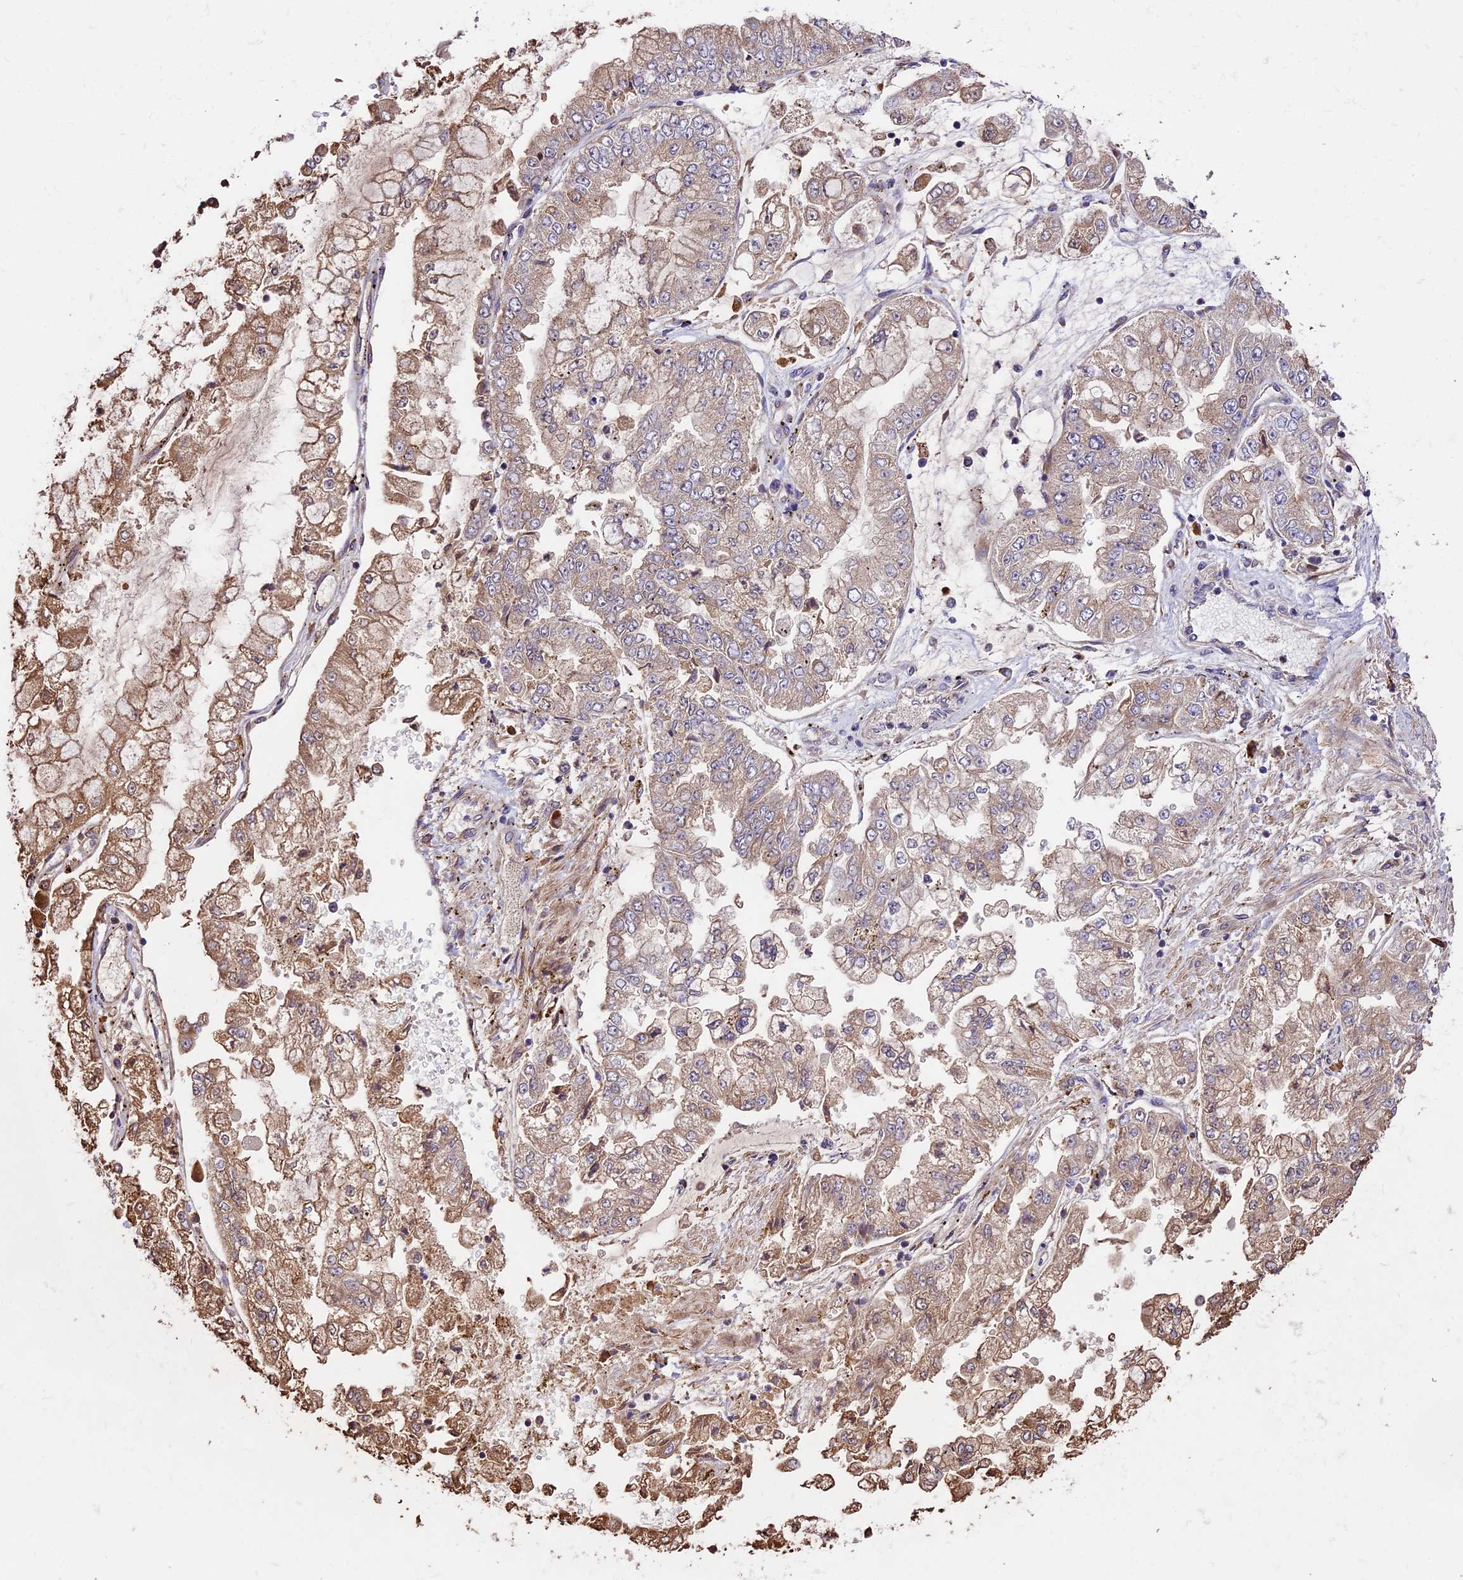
{"staining": {"intensity": "moderate", "quantity": "25%-75%", "location": "cytoplasmic/membranous"}, "tissue": "stomach cancer", "cell_type": "Tumor cells", "image_type": "cancer", "snomed": [{"axis": "morphology", "description": "Adenocarcinoma, NOS"}, {"axis": "topography", "description": "Stomach"}], "caption": "Protein expression analysis of human adenocarcinoma (stomach) reveals moderate cytoplasmic/membranous positivity in about 25%-75% of tumor cells. The protein of interest is stained brown, and the nuclei are stained in blue (DAB (3,3'-diaminobenzidine) IHC with brightfield microscopy, high magnification).", "gene": "ABCC10", "patient": {"sex": "male", "age": 76}}